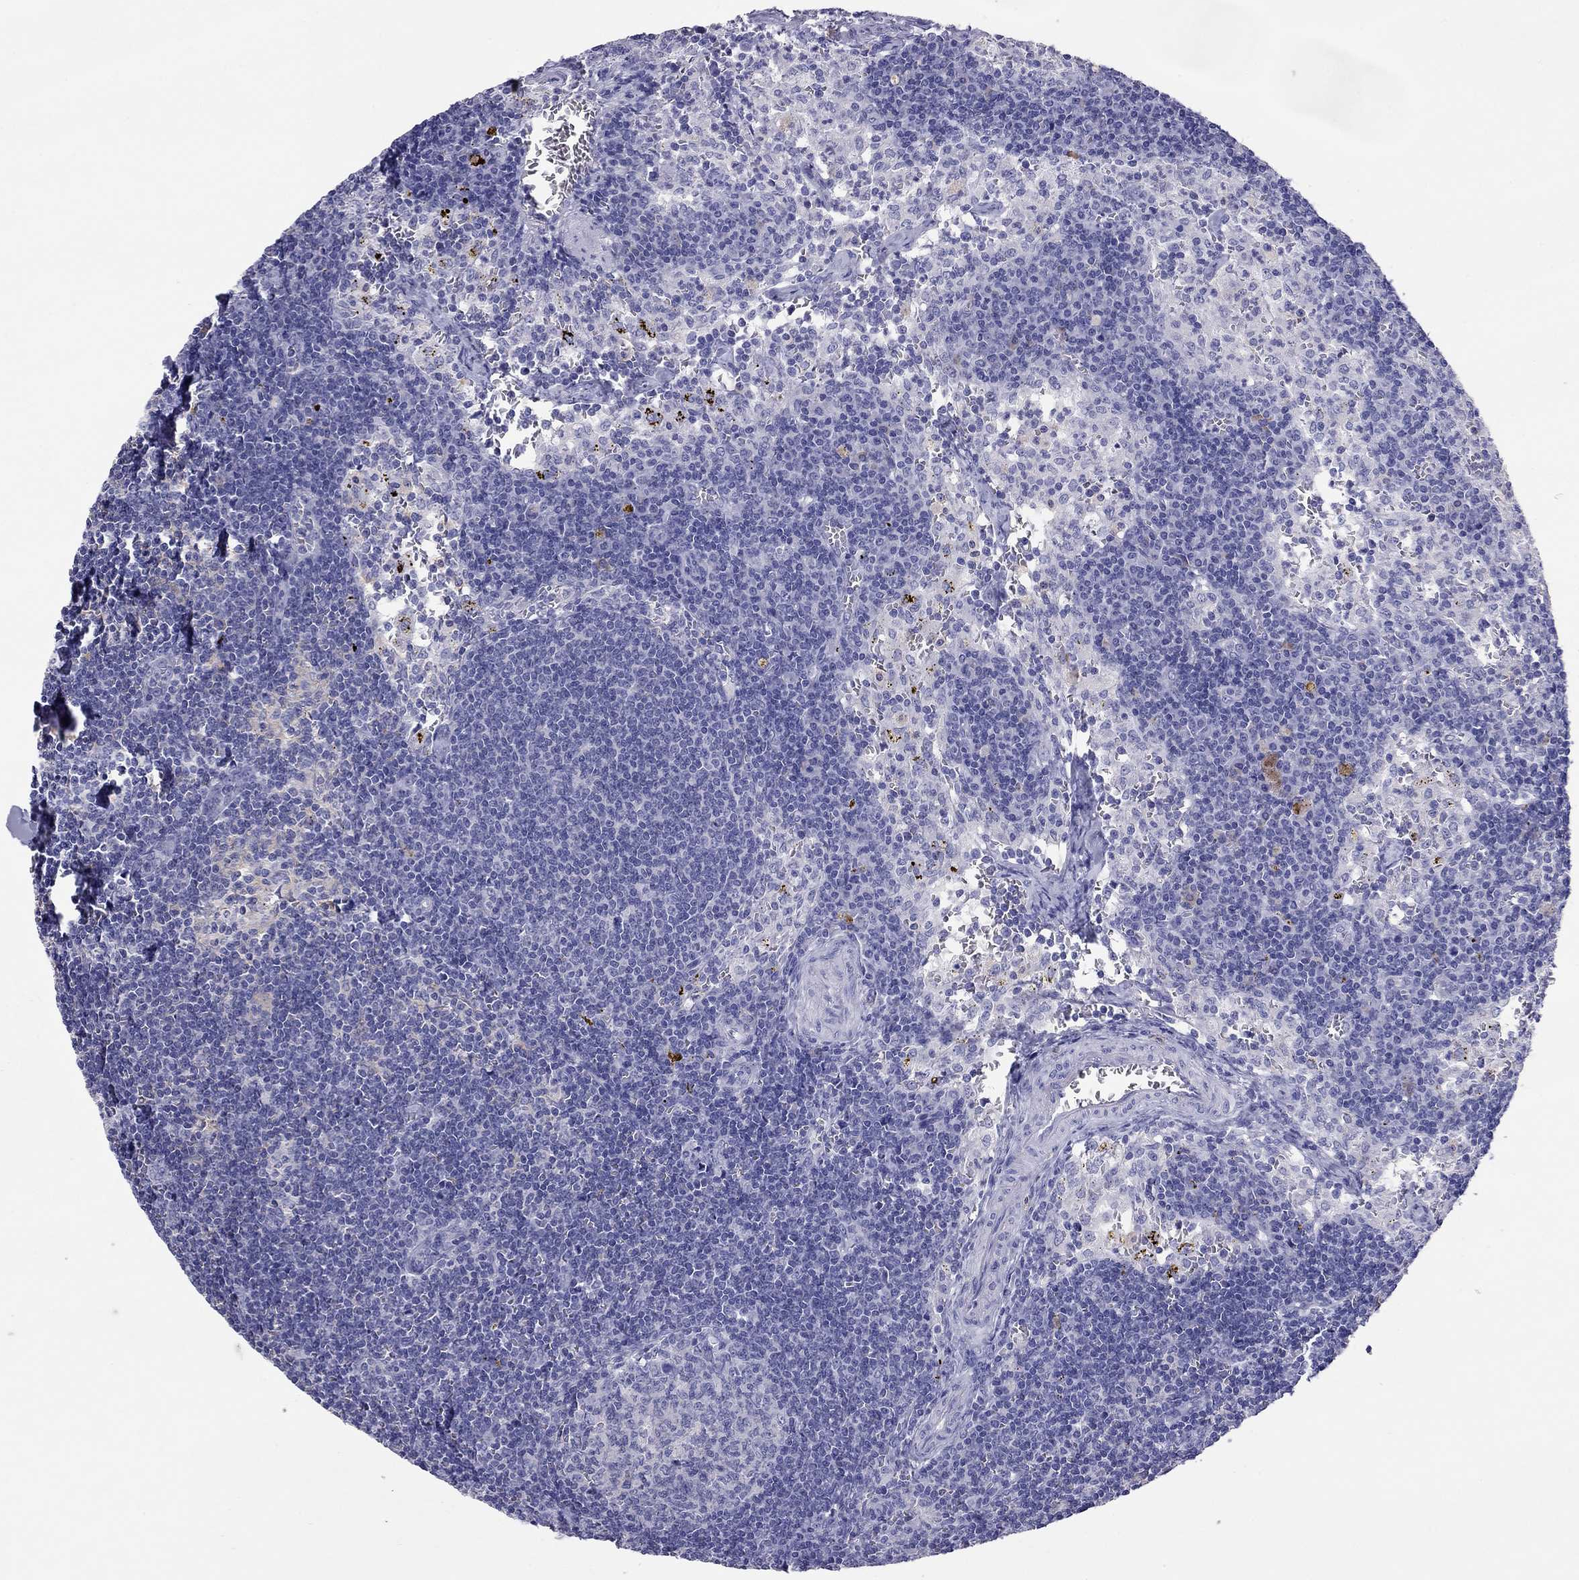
{"staining": {"intensity": "negative", "quantity": "none", "location": "none"}, "tissue": "lymph node", "cell_type": "Germinal center cells", "image_type": "normal", "snomed": [{"axis": "morphology", "description": "Normal tissue, NOS"}, {"axis": "topography", "description": "Lymph node"}], "caption": "This is an immunohistochemistry photomicrograph of unremarkable human lymph node. There is no expression in germinal center cells.", "gene": "CALHM1", "patient": {"sex": "female", "age": 52}}